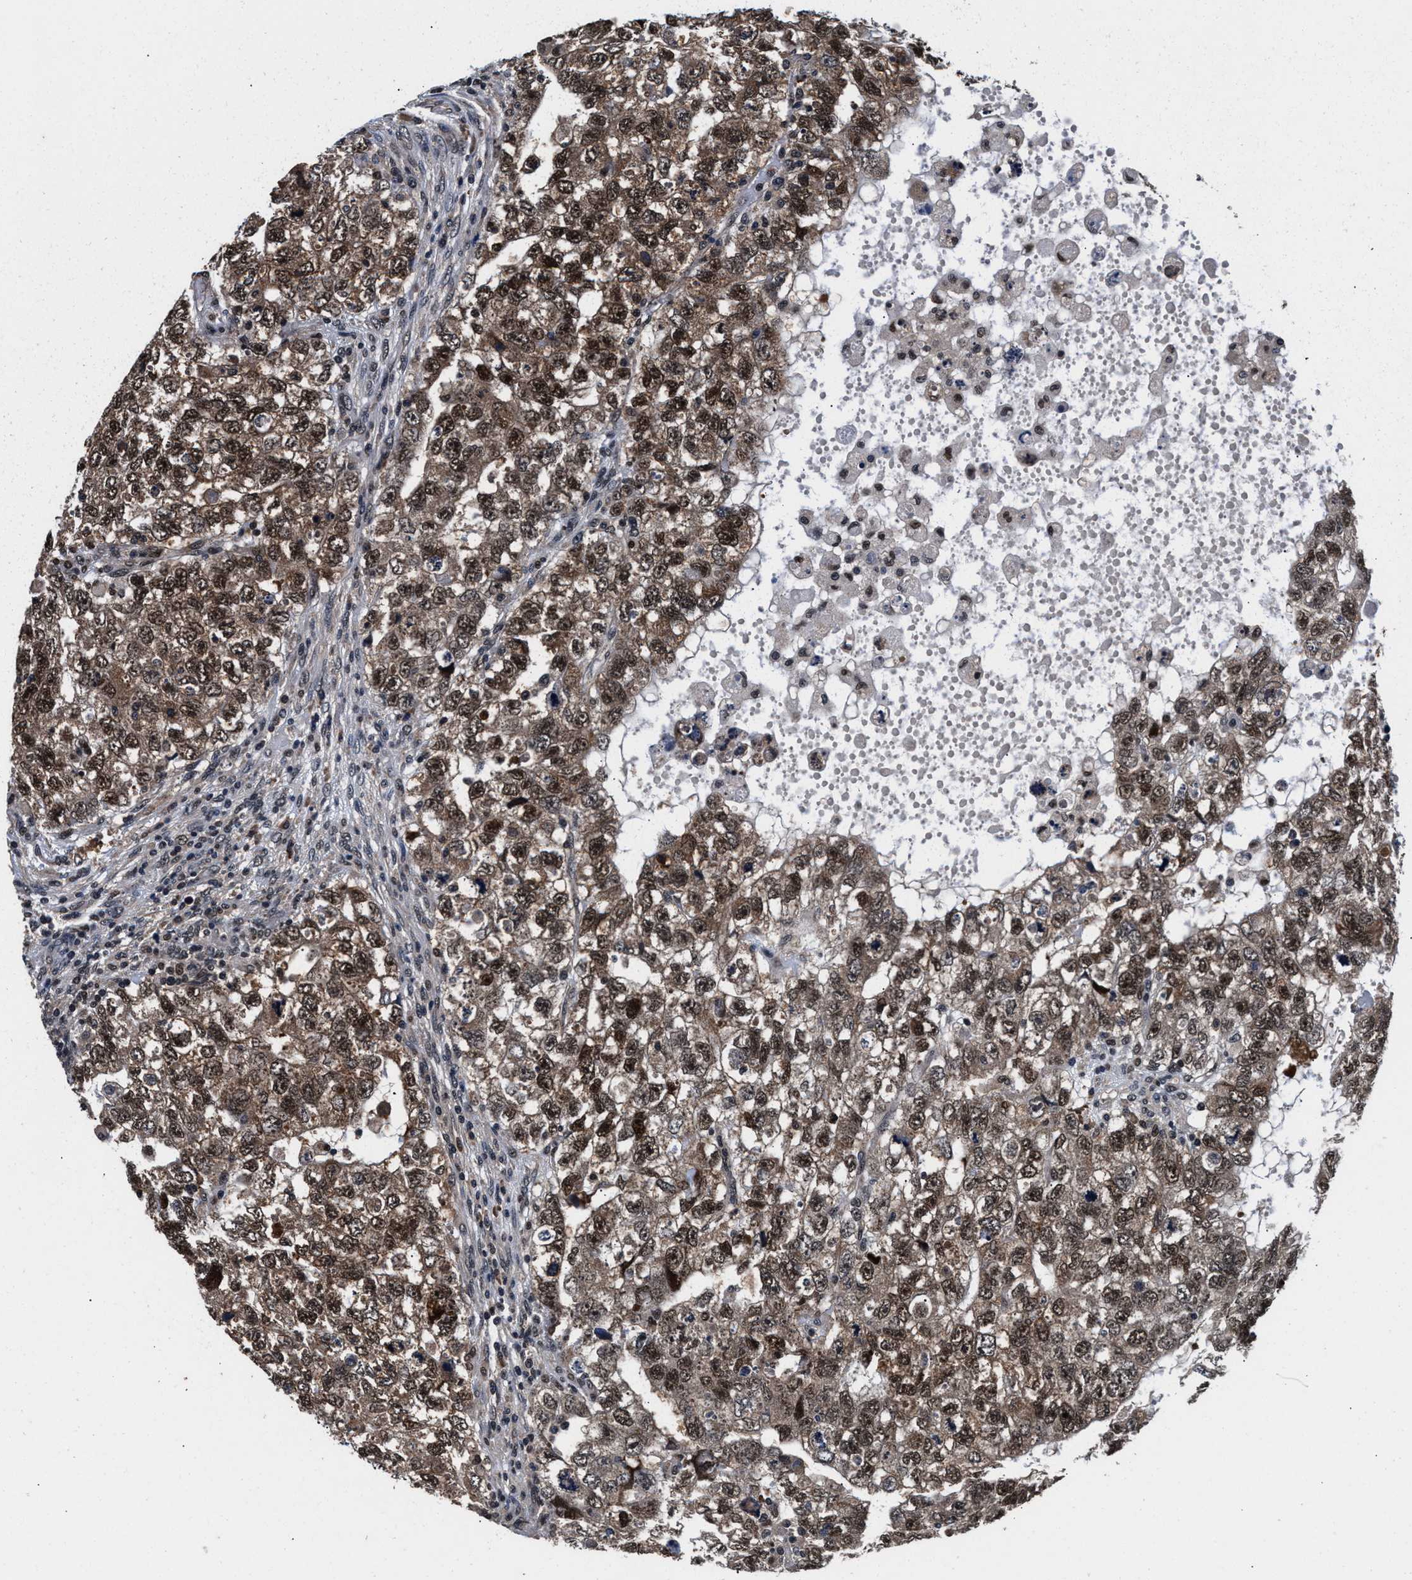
{"staining": {"intensity": "strong", "quantity": ">75%", "location": "nuclear"}, "tissue": "testis cancer", "cell_type": "Tumor cells", "image_type": "cancer", "snomed": [{"axis": "morphology", "description": "Carcinoma, Embryonal, NOS"}, {"axis": "topography", "description": "Testis"}], "caption": "Protein staining of testis embryonal carcinoma tissue displays strong nuclear staining in approximately >75% of tumor cells. The staining was performed using DAB, with brown indicating positive protein expression. Nuclei are stained blue with hematoxylin.", "gene": "USP16", "patient": {"sex": "male", "age": 36}}